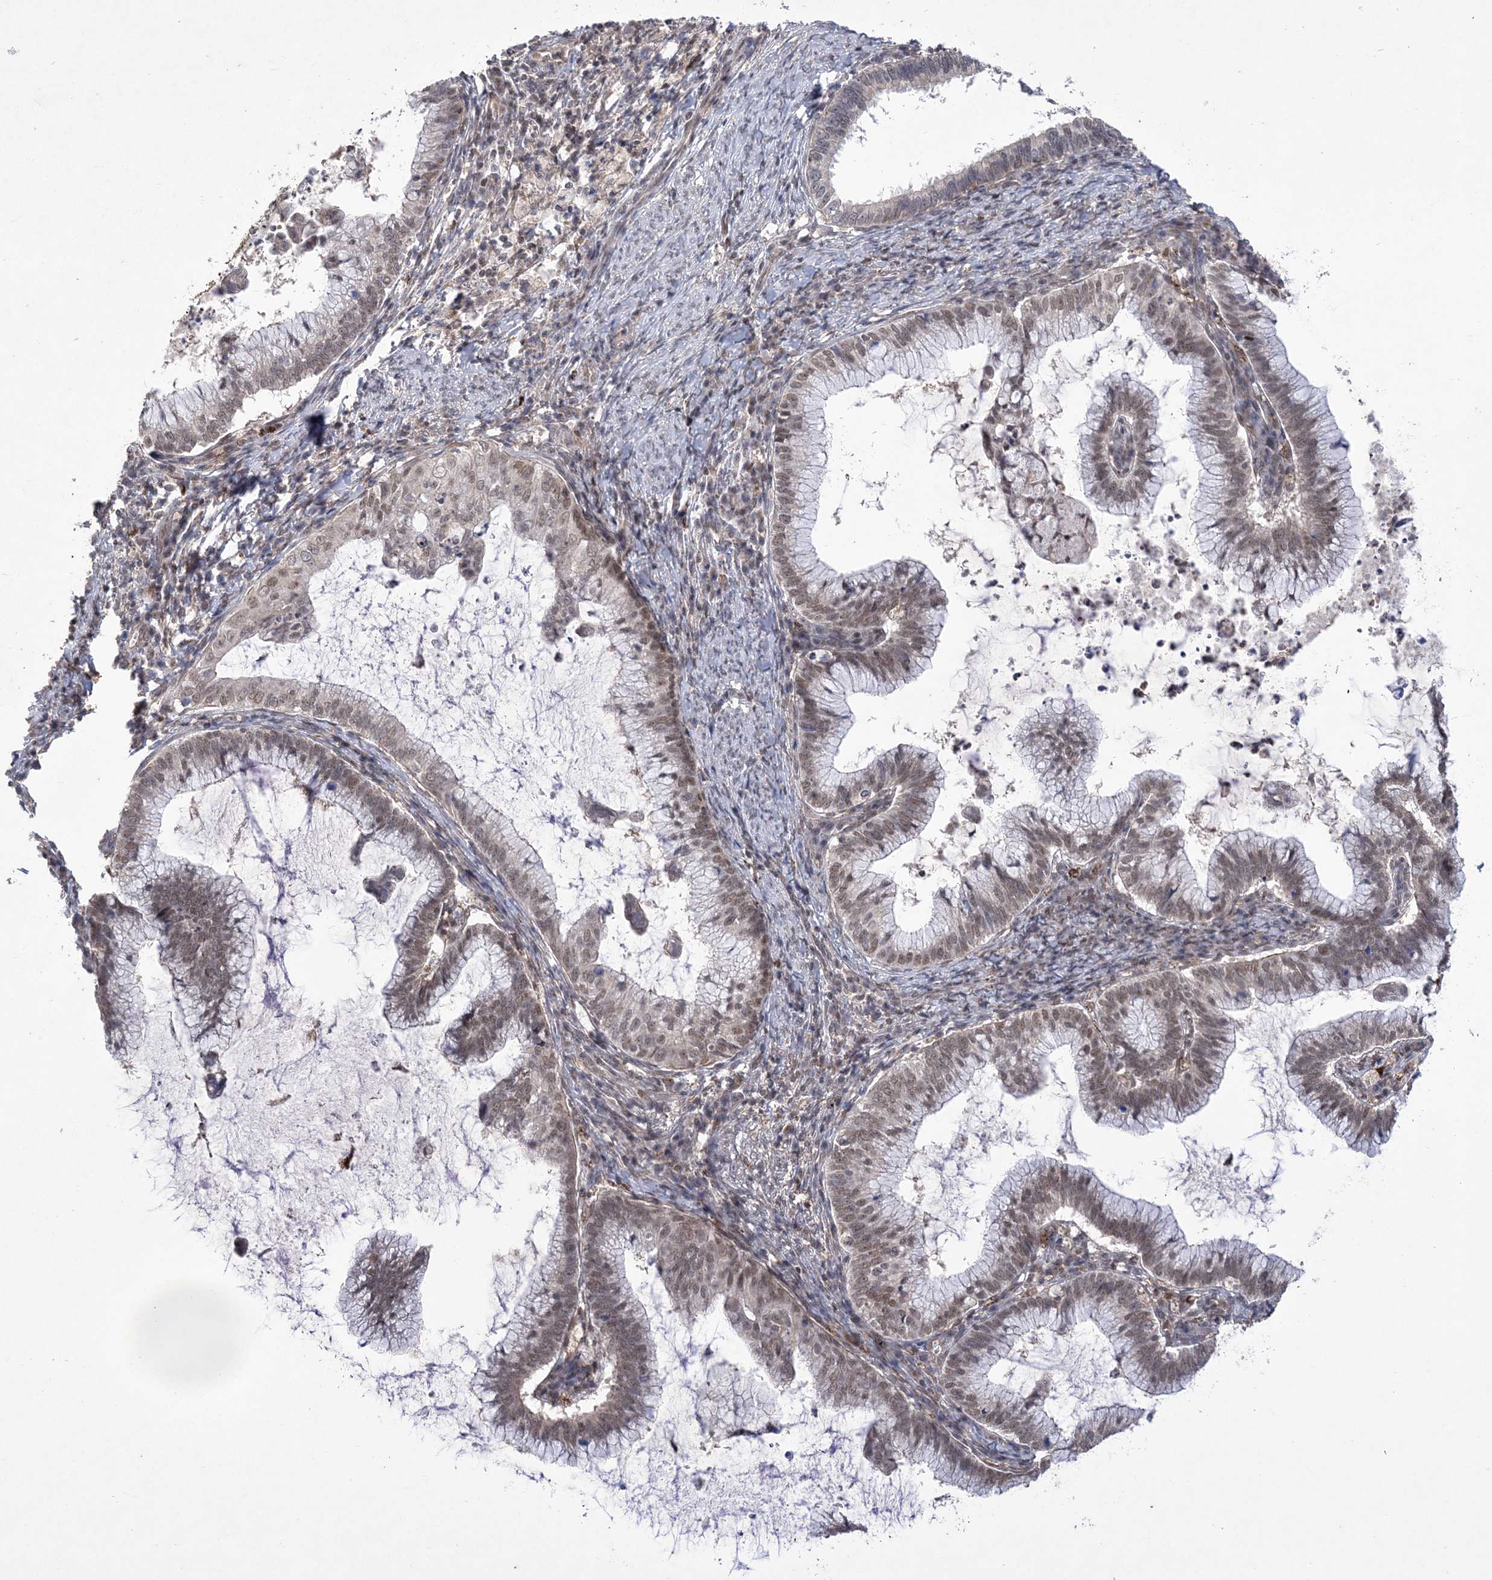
{"staining": {"intensity": "moderate", "quantity": ">75%", "location": "nuclear"}, "tissue": "cervical cancer", "cell_type": "Tumor cells", "image_type": "cancer", "snomed": [{"axis": "morphology", "description": "Adenocarcinoma, NOS"}, {"axis": "topography", "description": "Cervix"}], "caption": "Cervical cancer (adenocarcinoma) stained with a brown dye displays moderate nuclear positive expression in about >75% of tumor cells.", "gene": "BOD1L1", "patient": {"sex": "female", "age": 36}}